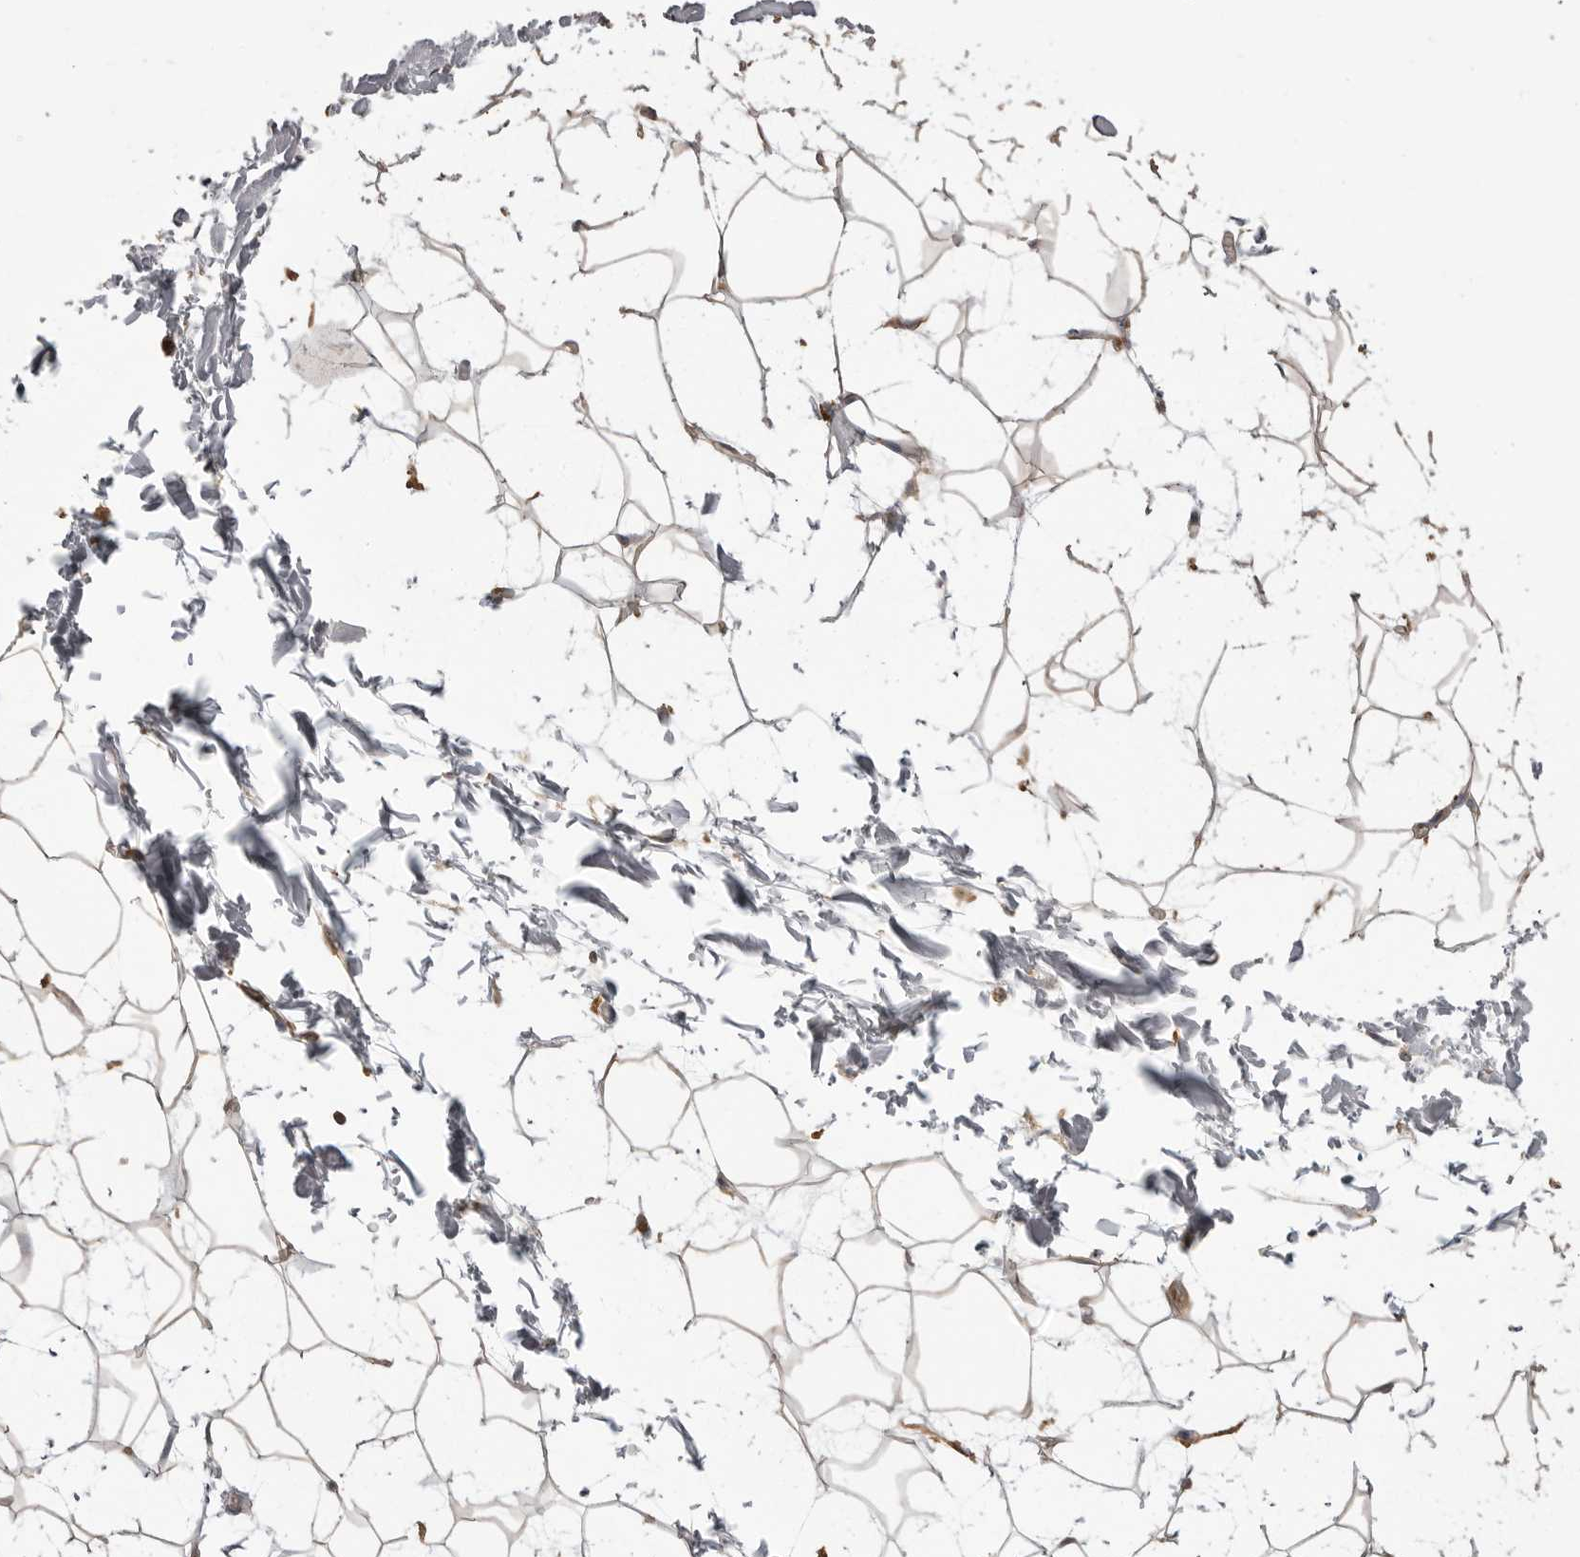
{"staining": {"intensity": "weak", "quantity": ">75%", "location": "cytoplasmic/membranous"}, "tissue": "adipose tissue", "cell_type": "Adipocytes", "image_type": "normal", "snomed": [{"axis": "morphology", "description": "Normal tissue, NOS"}, {"axis": "topography", "description": "Soft tissue"}], "caption": "Human adipose tissue stained with a brown dye reveals weak cytoplasmic/membranous positive positivity in about >75% of adipocytes.", "gene": "CMTM6", "patient": {"sex": "male", "age": 72}}